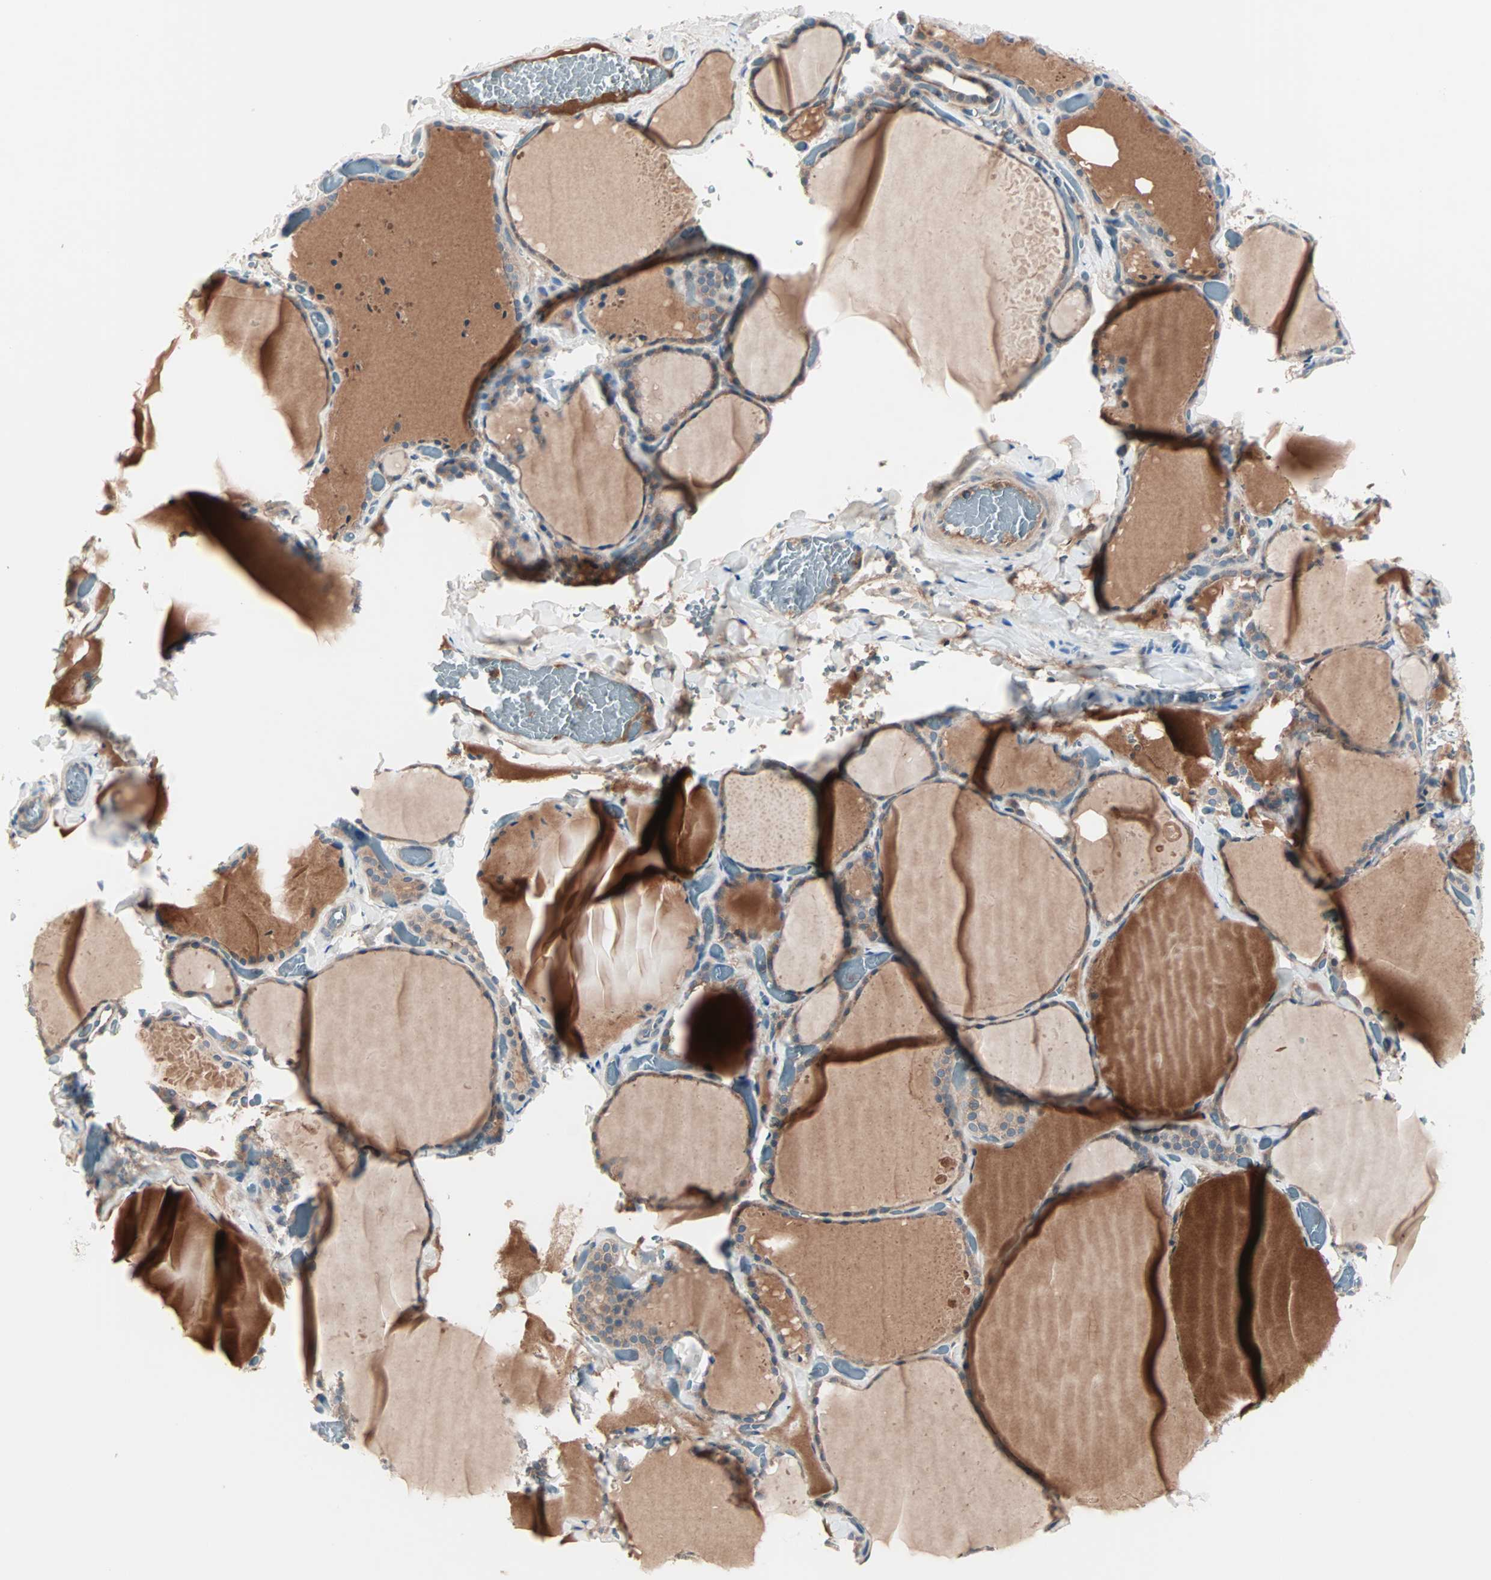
{"staining": {"intensity": "weak", "quantity": ">75%", "location": "cytoplasmic/membranous"}, "tissue": "thyroid gland", "cell_type": "Glandular cells", "image_type": "normal", "snomed": [{"axis": "morphology", "description": "Normal tissue, NOS"}, {"axis": "topography", "description": "Thyroid gland"}], "caption": "The micrograph reveals staining of unremarkable thyroid gland, revealing weak cytoplasmic/membranous protein positivity (brown color) within glandular cells.", "gene": "CAD", "patient": {"sex": "female", "age": 22}}